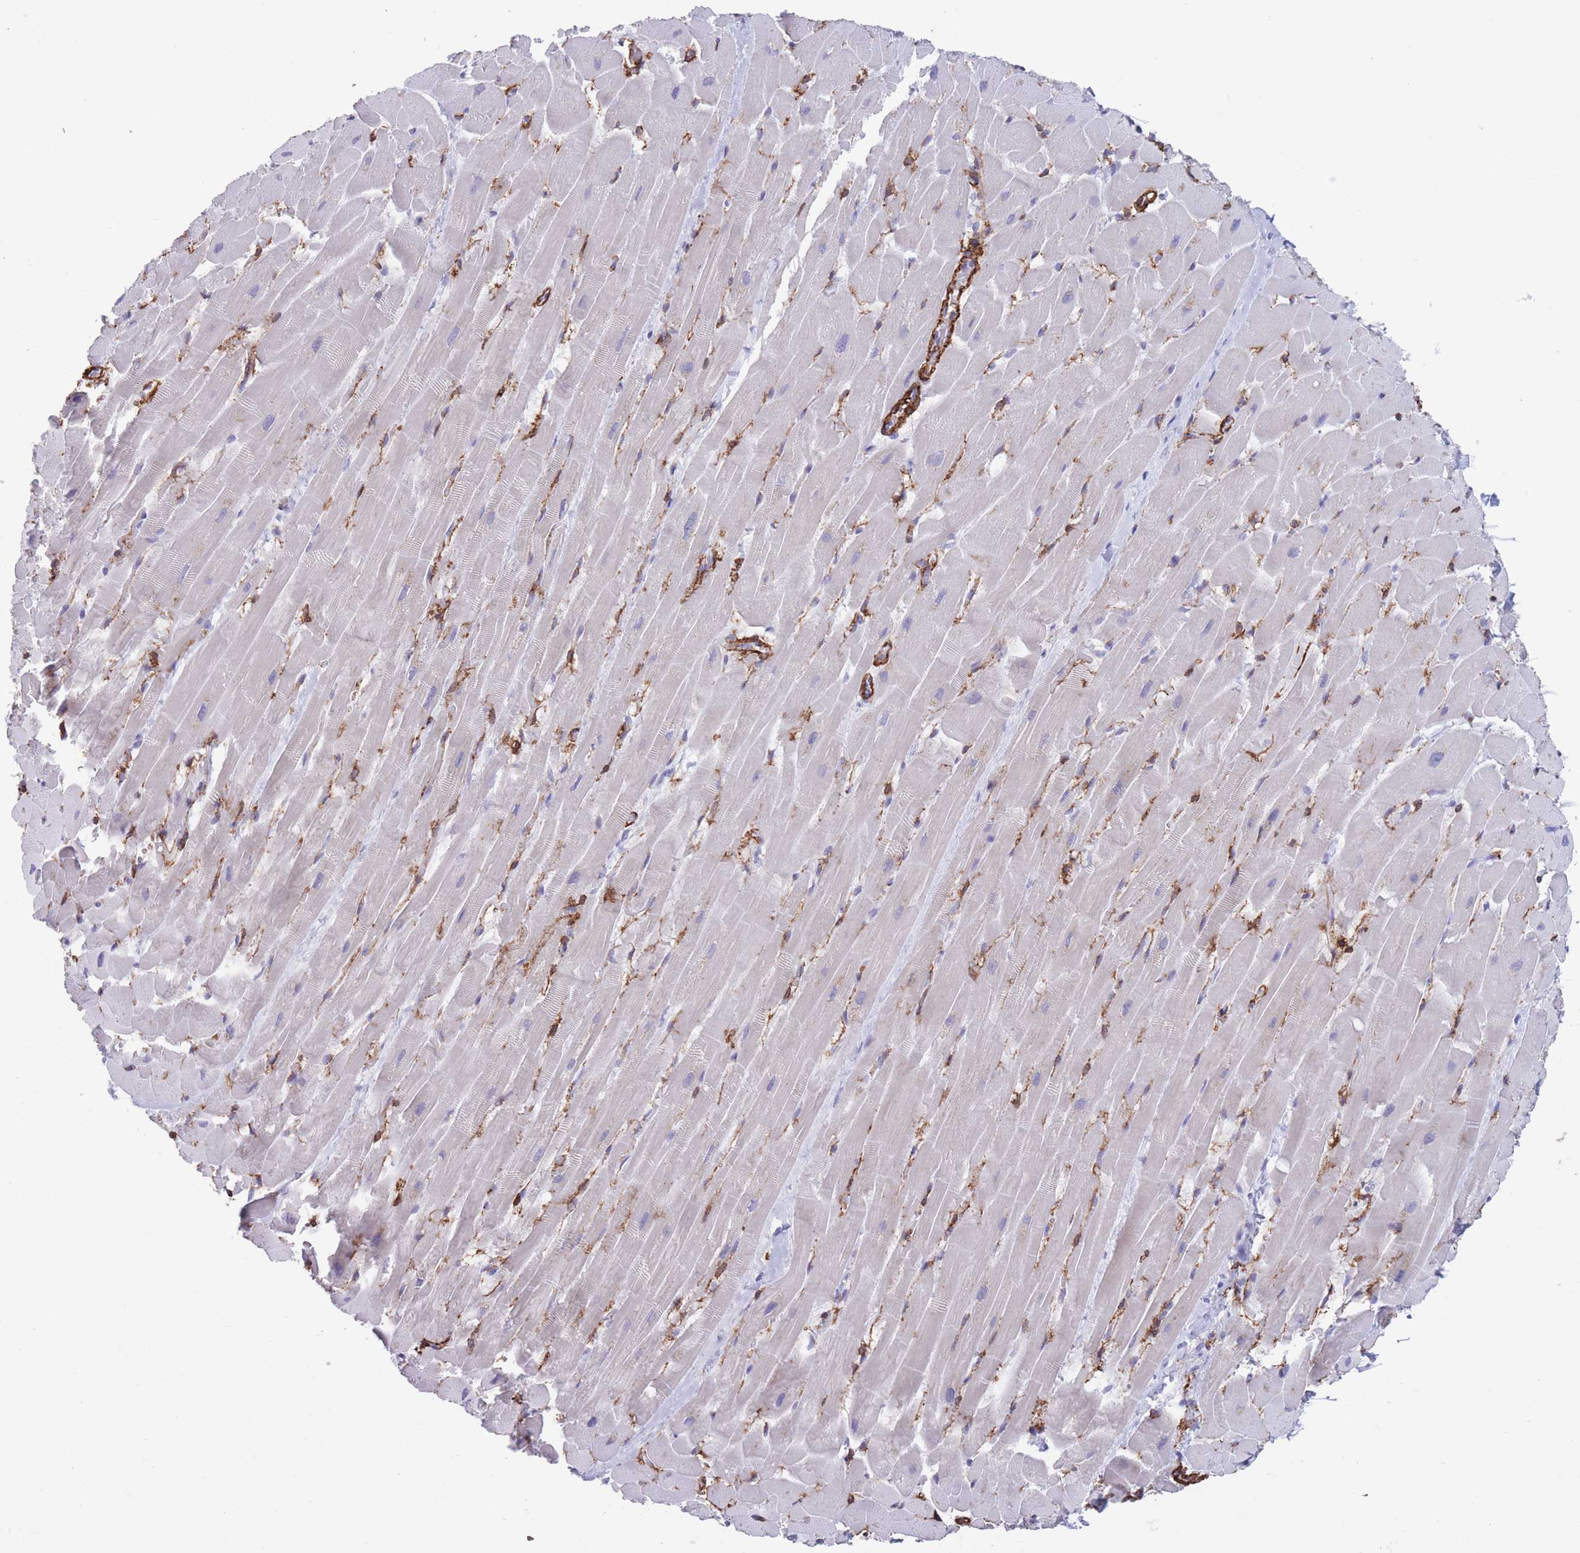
{"staining": {"intensity": "negative", "quantity": "none", "location": "none"}, "tissue": "heart muscle", "cell_type": "Cardiomyocytes", "image_type": "normal", "snomed": [{"axis": "morphology", "description": "Normal tissue, NOS"}, {"axis": "topography", "description": "Heart"}], "caption": "An image of human heart muscle is negative for staining in cardiomyocytes. (Stains: DAB immunohistochemistry with hematoxylin counter stain, Microscopy: brightfield microscopy at high magnification).", "gene": "DPYD", "patient": {"sex": "male", "age": 37}}